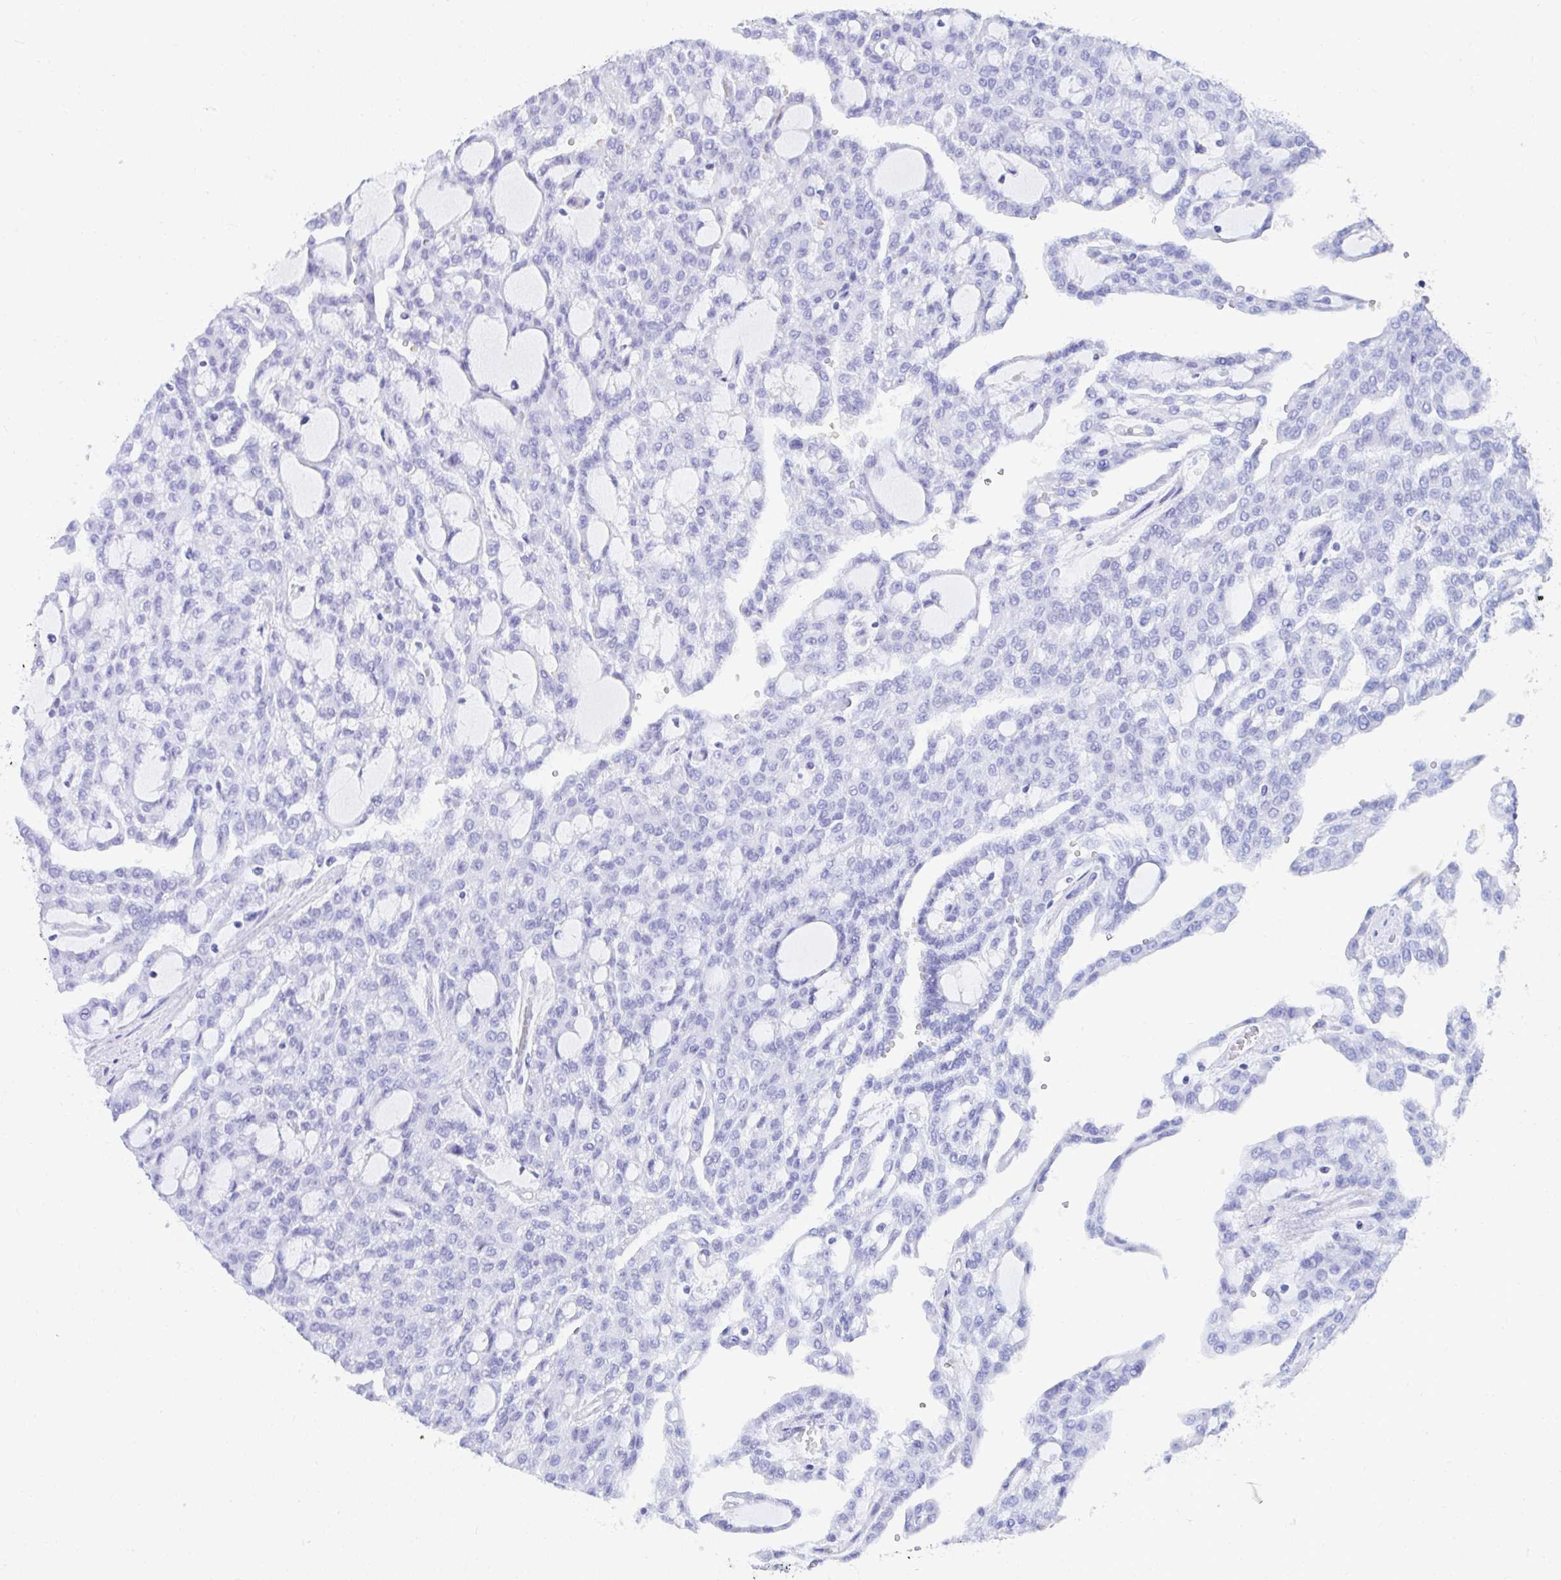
{"staining": {"intensity": "negative", "quantity": "none", "location": "none"}, "tissue": "renal cancer", "cell_type": "Tumor cells", "image_type": "cancer", "snomed": [{"axis": "morphology", "description": "Adenocarcinoma, NOS"}, {"axis": "topography", "description": "Kidney"}], "caption": "This histopathology image is of adenocarcinoma (renal) stained with immunohistochemistry to label a protein in brown with the nuclei are counter-stained blue. There is no positivity in tumor cells.", "gene": "MROH2B", "patient": {"sex": "male", "age": 63}}